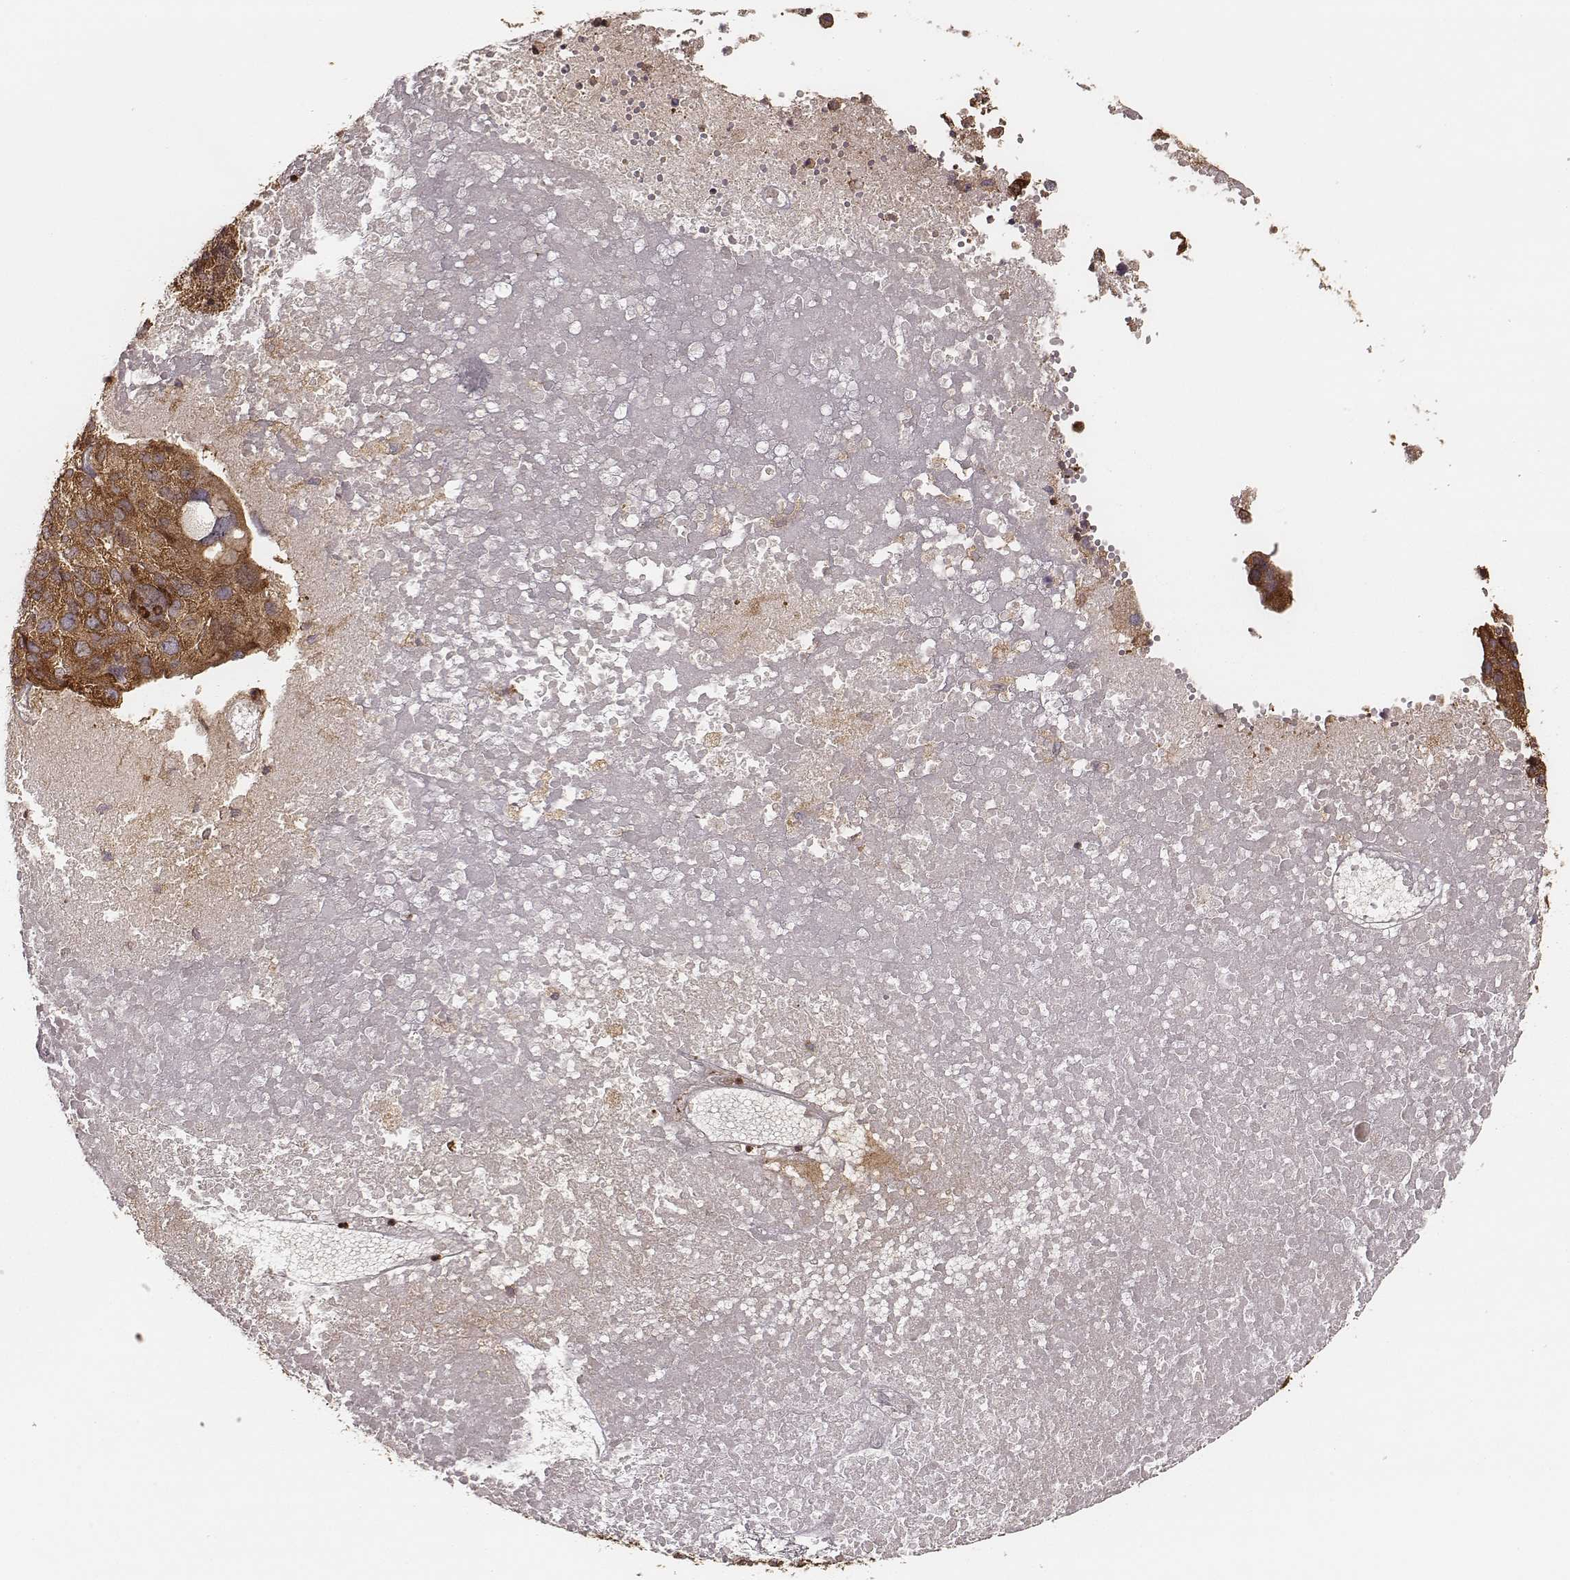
{"staining": {"intensity": "strong", "quantity": ">75%", "location": "cytoplasmic/membranous"}, "tissue": "ovarian cancer", "cell_type": "Tumor cells", "image_type": "cancer", "snomed": [{"axis": "morphology", "description": "Carcinoma, endometroid"}, {"axis": "topography", "description": "Ovary"}], "caption": "A micrograph of human ovarian endometroid carcinoma stained for a protein demonstrates strong cytoplasmic/membranous brown staining in tumor cells.", "gene": "CARS1", "patient": {"sex": "female", "age": 58}}